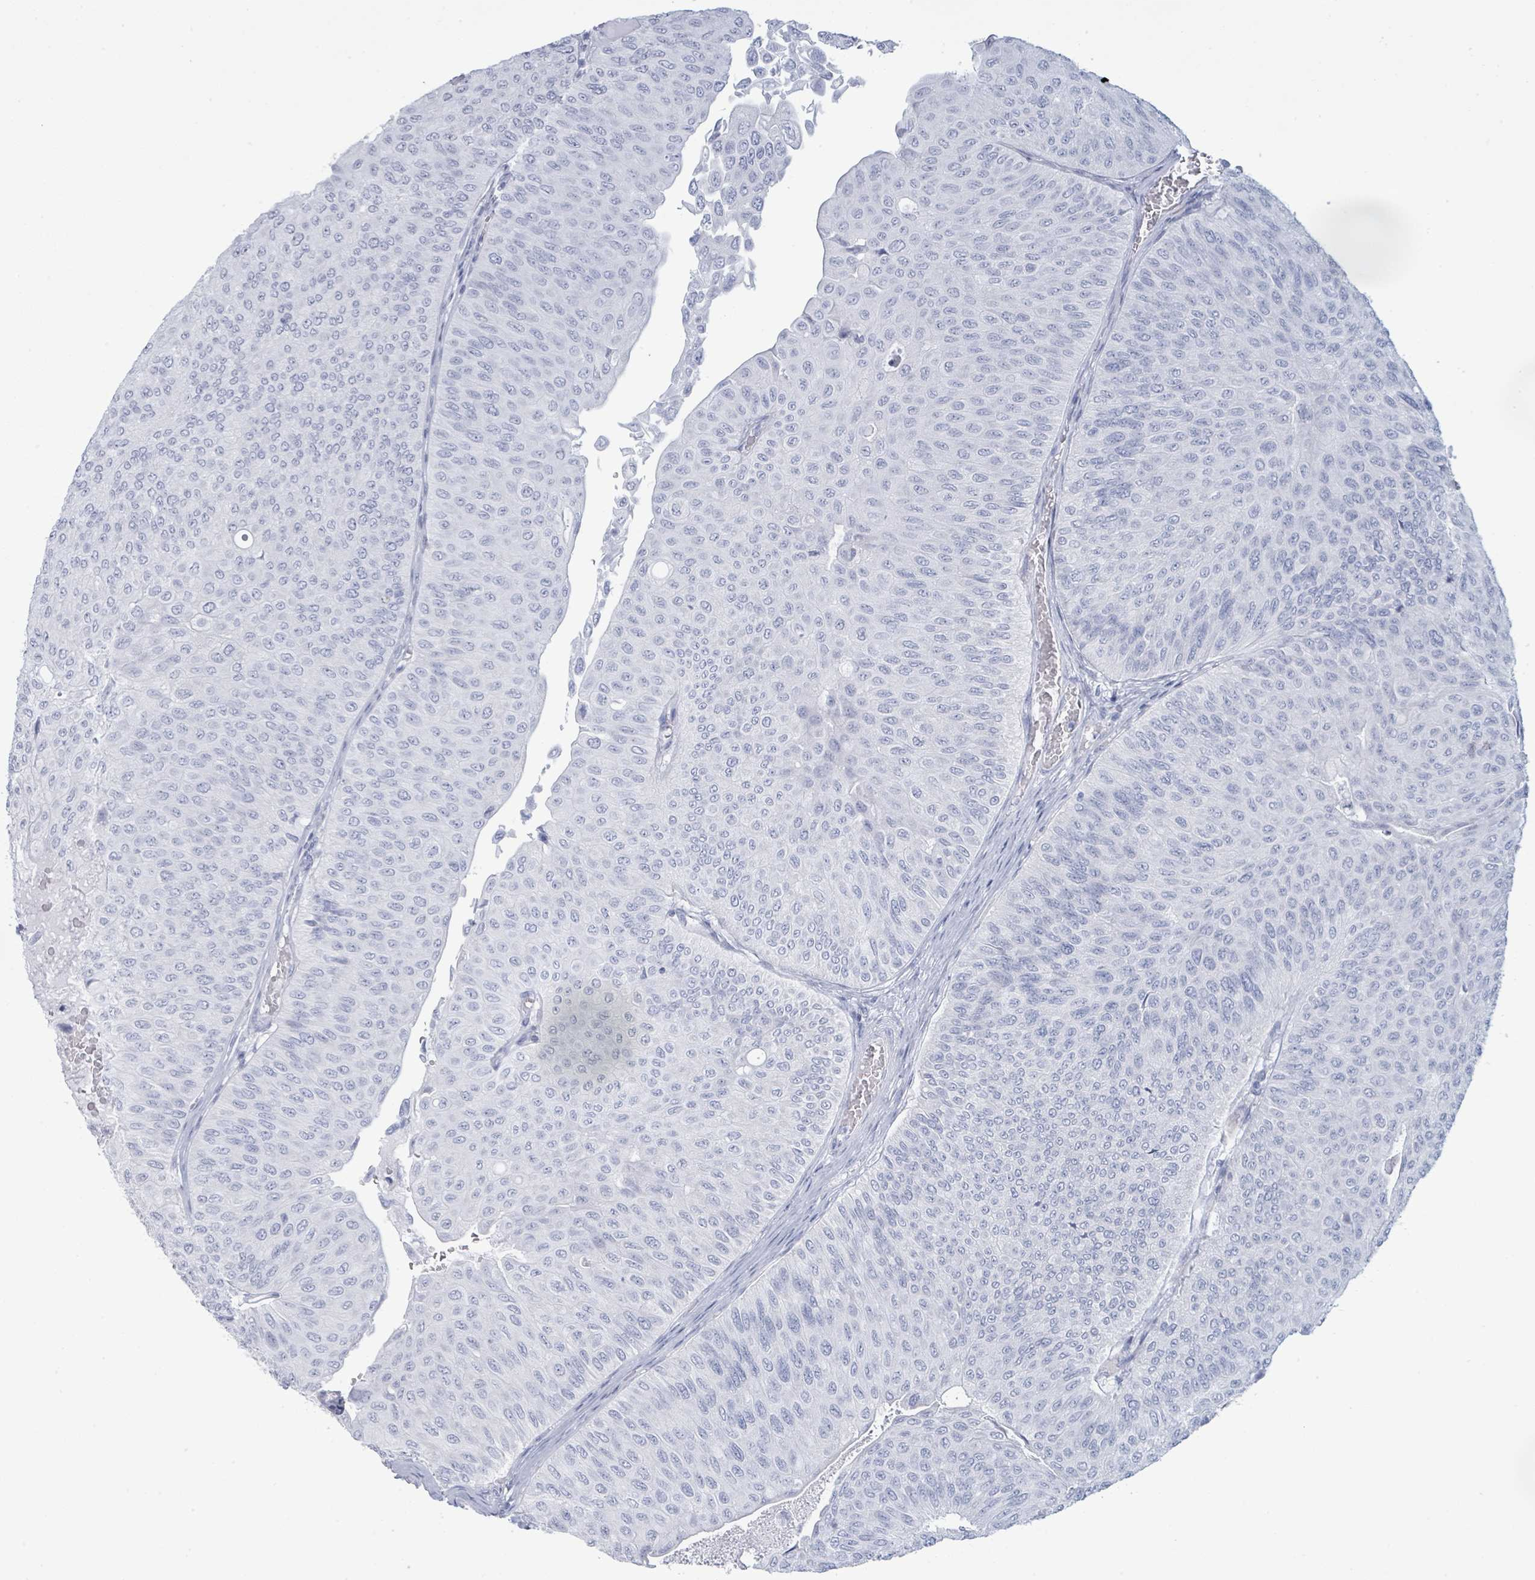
{"staining": {"intensity": "negative", "quantity": "none", "location": "none"}, "tissue": "urothelial cancer", "cell_type": "Tumor cells", "image_type": "cancer", "snomed": [{"axis": "morphology", "description": "Urothelial carcinoma, NOS"}, {"axis": "topography", "description": "Urinary bladder"}], "caption": "The histopathology image exhibits no significant staining in tumor cells of urothelial cancer.", "gene": "PGA3", "patient": {"sex": "male", "age": 59}}